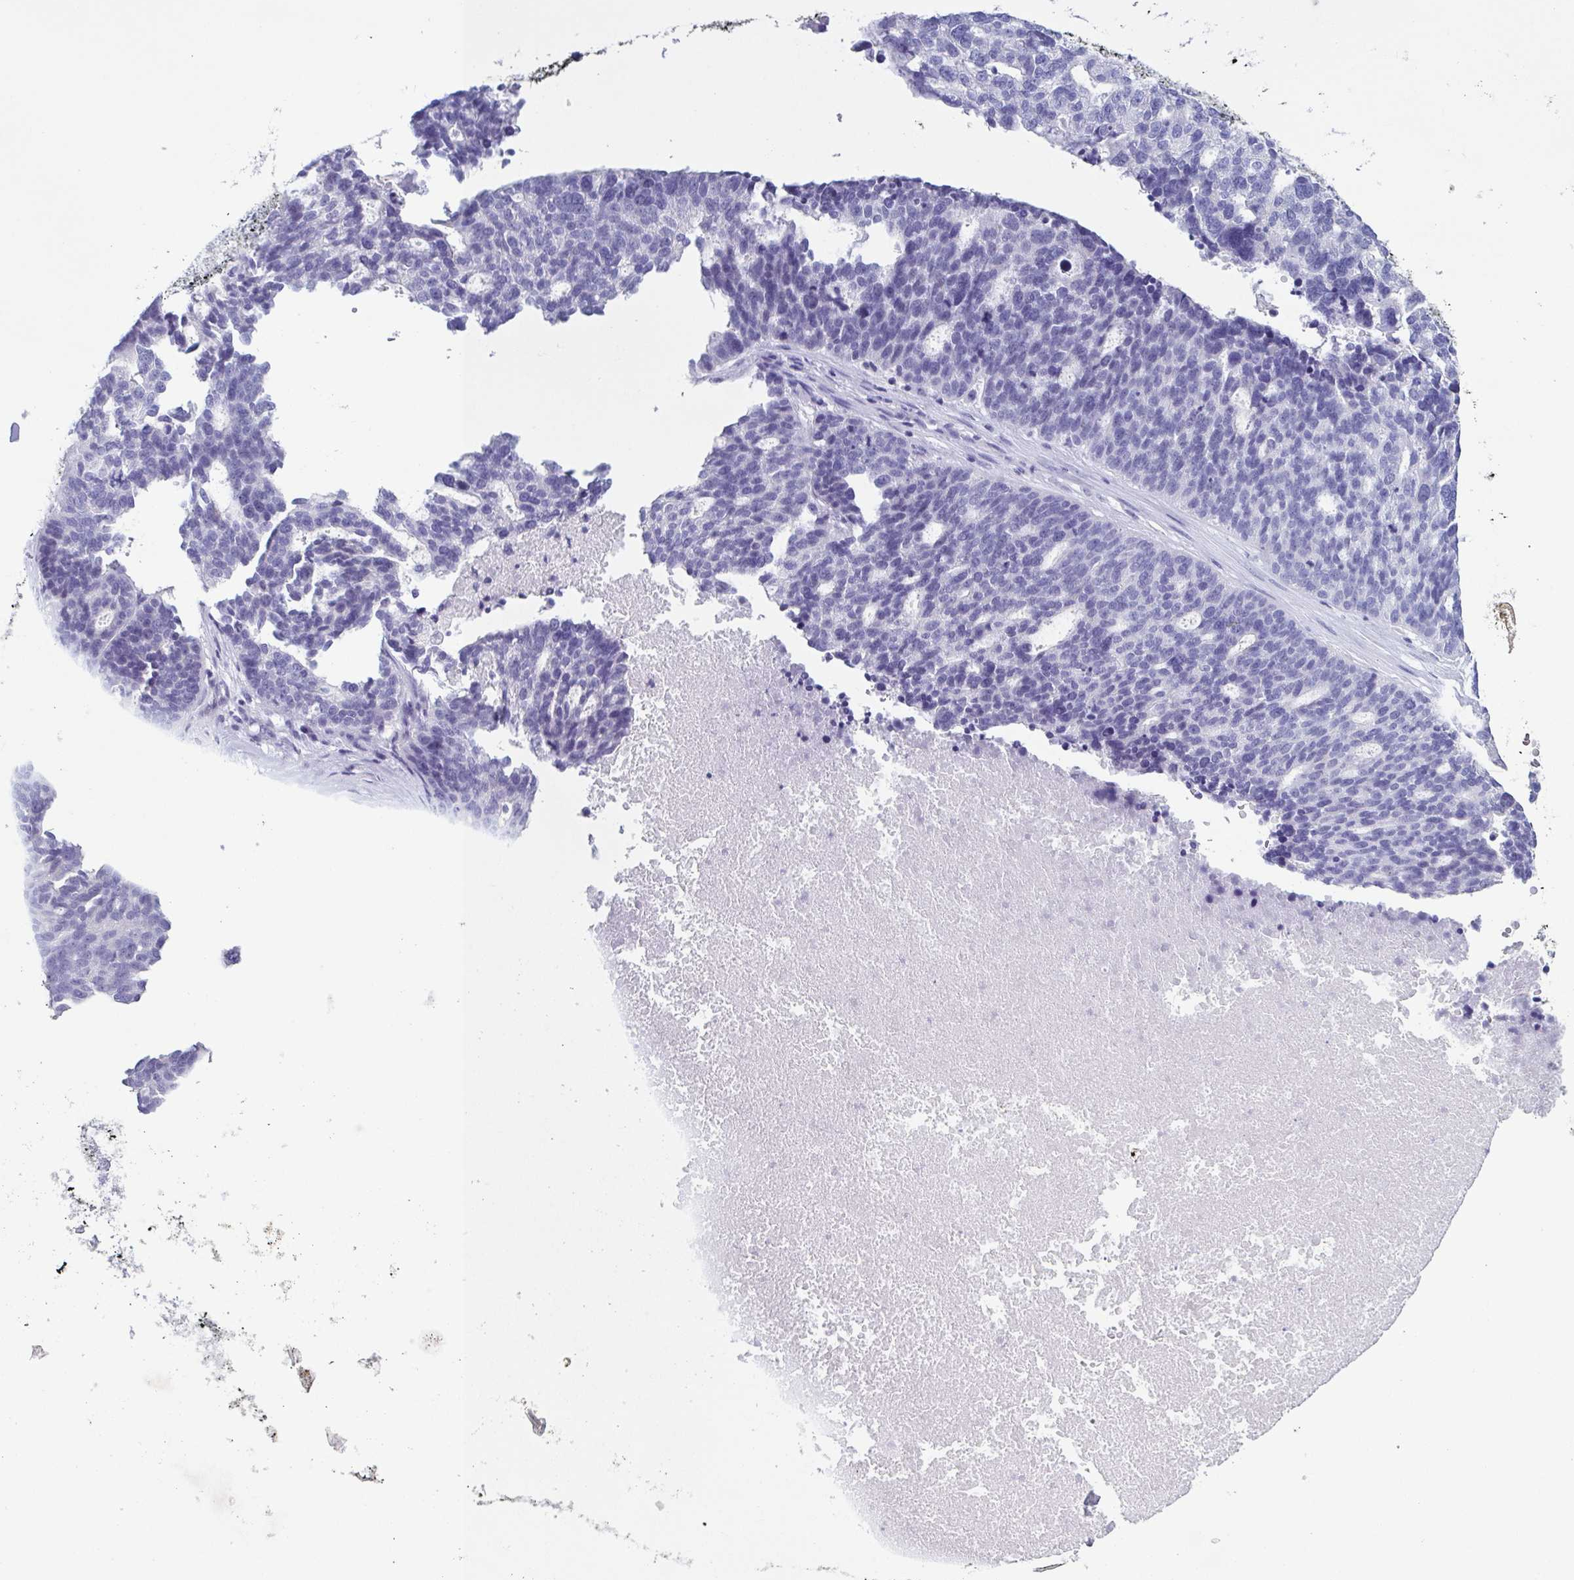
{"staining": {"intensity": "negative", "quantity": "none", "location": "none"}, "tissue": "ovarian cancer", "cell_type": "Tumor cells", "image_type": "cancer", "snomed": [{"axis": "morphology", "description": "Cystadenocarcinoma, serous, NOS"}, {"axis": "topography", "description": "Ovary"}], "caption": "Immunohistochemical staining of human ovarian cancer demonstrates no significant positivity in tumor cells.", "gene": "INAFM1", "patient": {"sex": "female", "age": 59}}